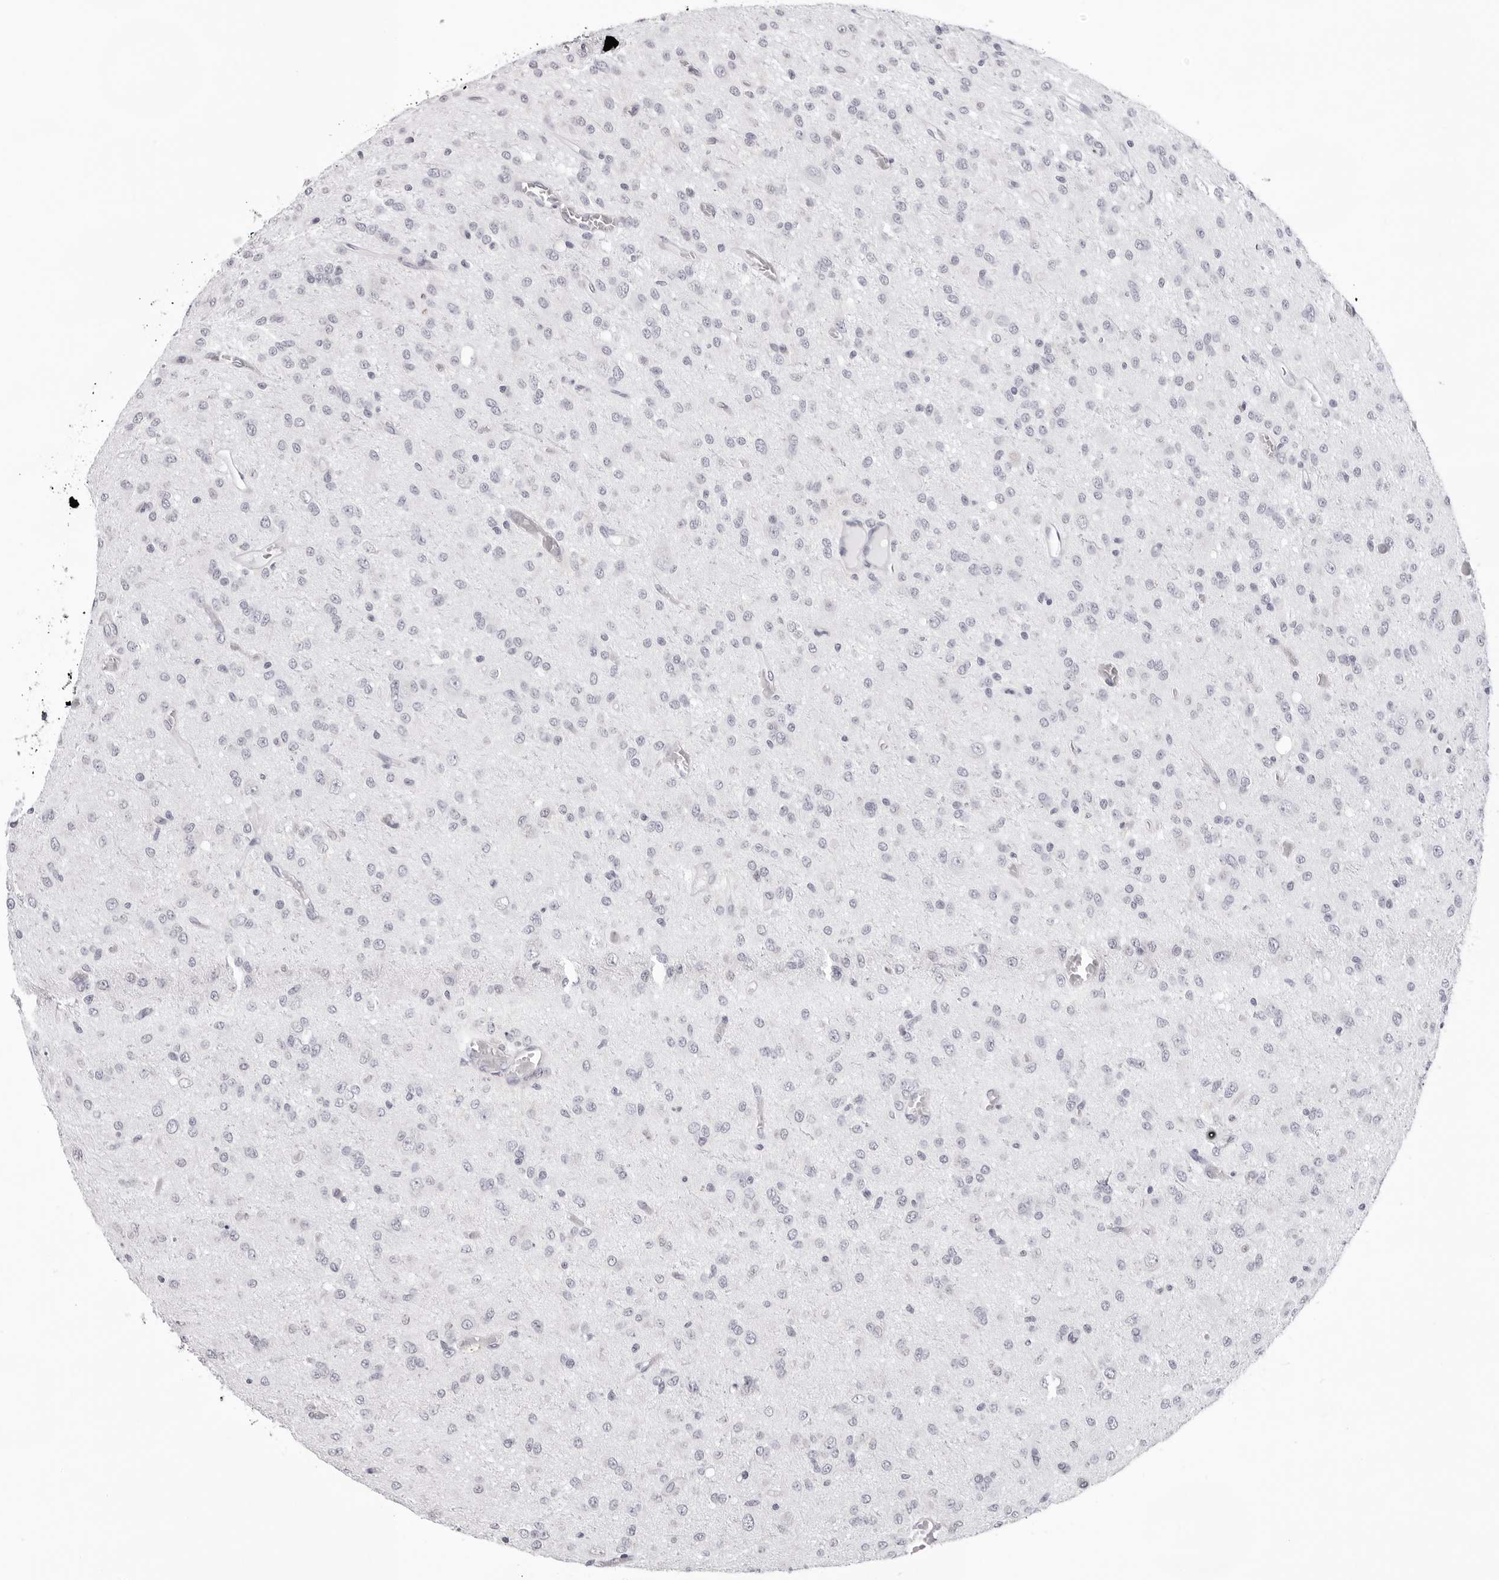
{"staining": {"intensity": "negative", "quantity": "none", "location": "none"}, "tissue": "glioma", "cell_type": "Tumor cells", "image_type": "cancer", "snomed": [{"axis": "morphology", "description": "Glioma, malignant, High grade"}, {"axis": "topography", "description": "Brain"}], "caption": "Tumor cells are negative for brown protein staining in glioma.", "gene": "INSL3", "patient": {"sex": "female", "age": 59}}